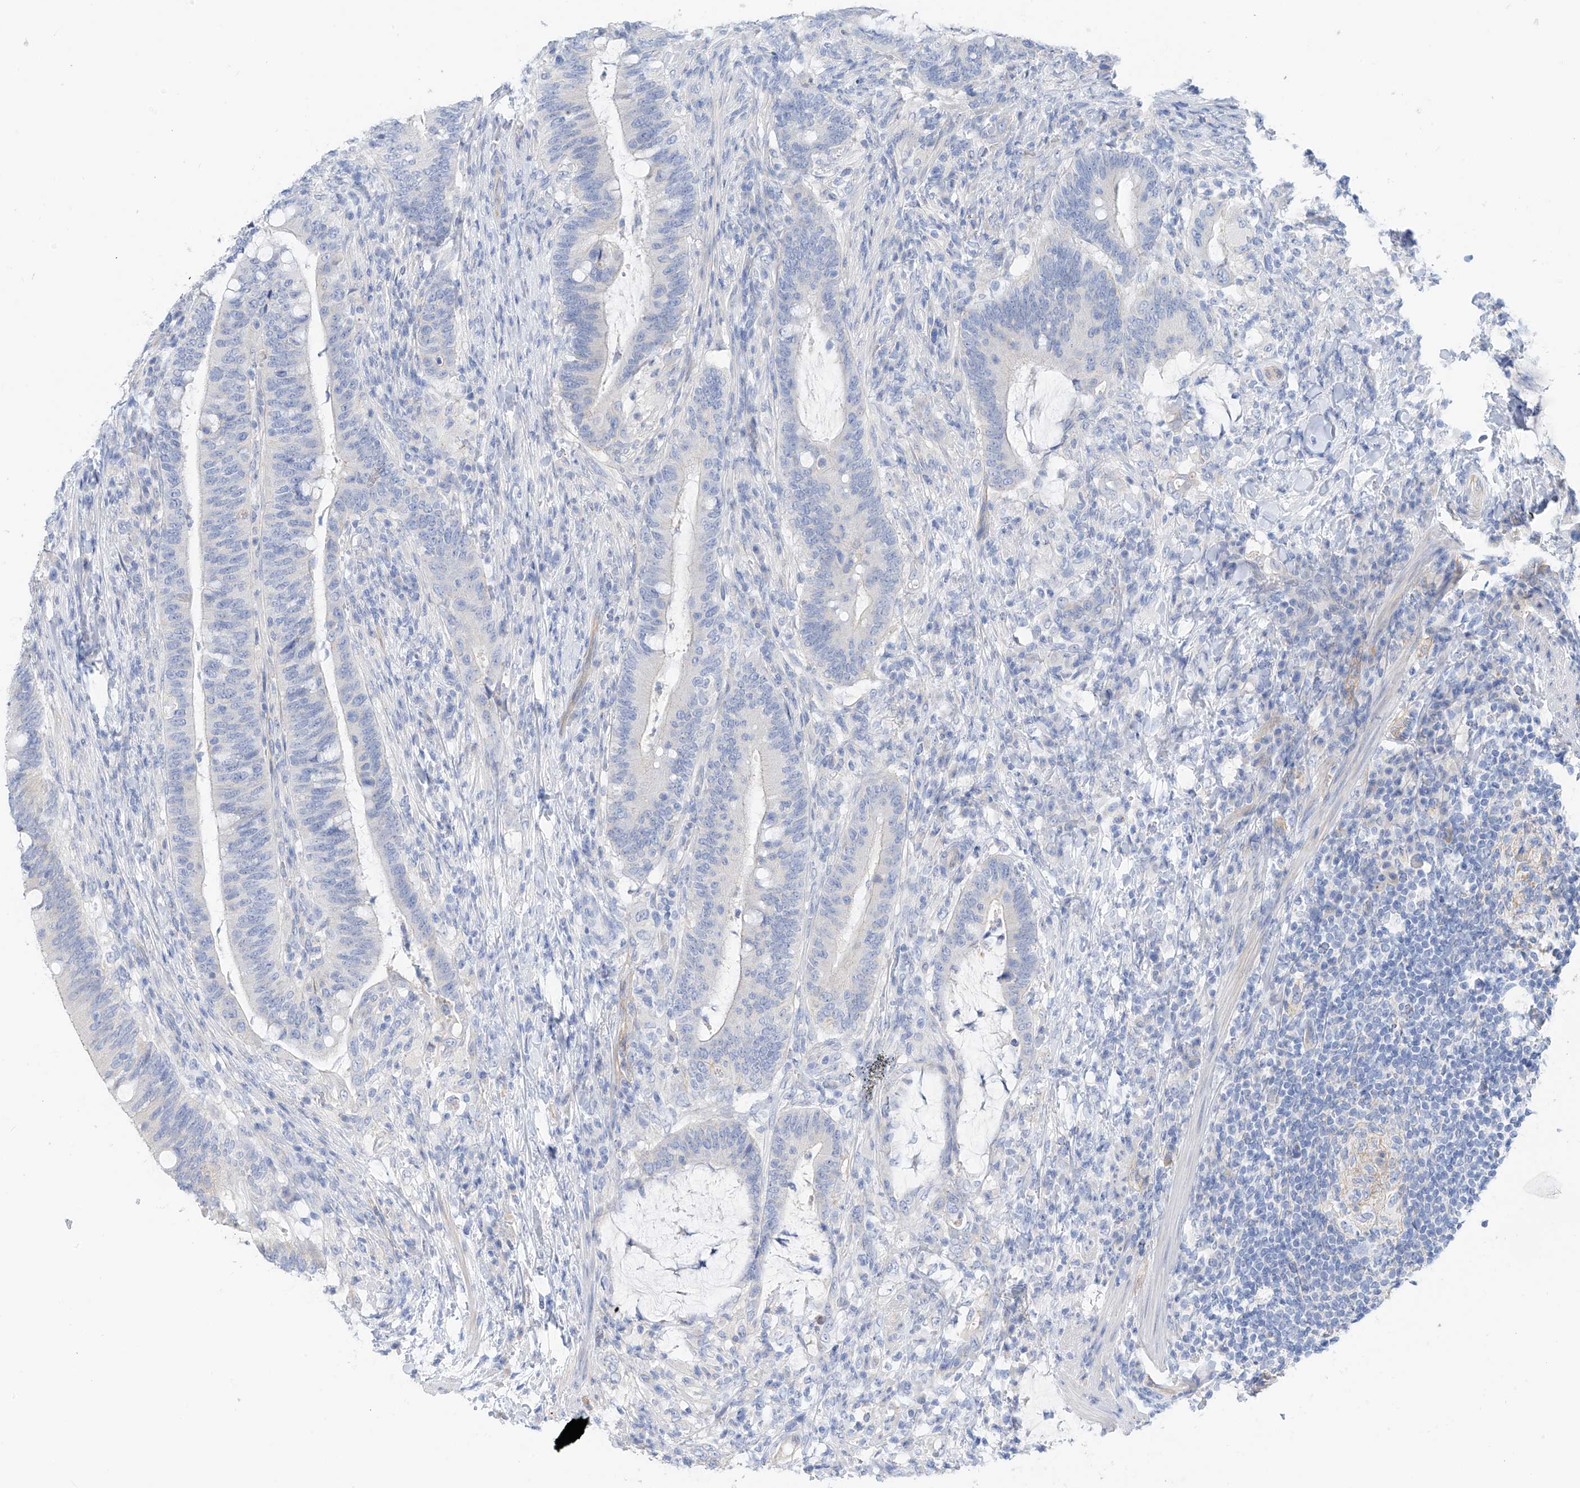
{"staining": {"intensity": "negative", "quantity": "none", "location": "none"}, "tissue": "colorectal cancer", "cell_type": "Tumor cells", "image_type": "cancer", "snomed": [{"axis": "morphology", "description": "Adenocarcinoma, NOS"}, {"axis": "topography", "description": "Colon"}], "caption": "Immunohistochemical staining of colorectal adenocarcinoma displays no significant positivity in tumor cells.", "gene": "ITGA9", "patient": {"sex": "female", "age": 66}}